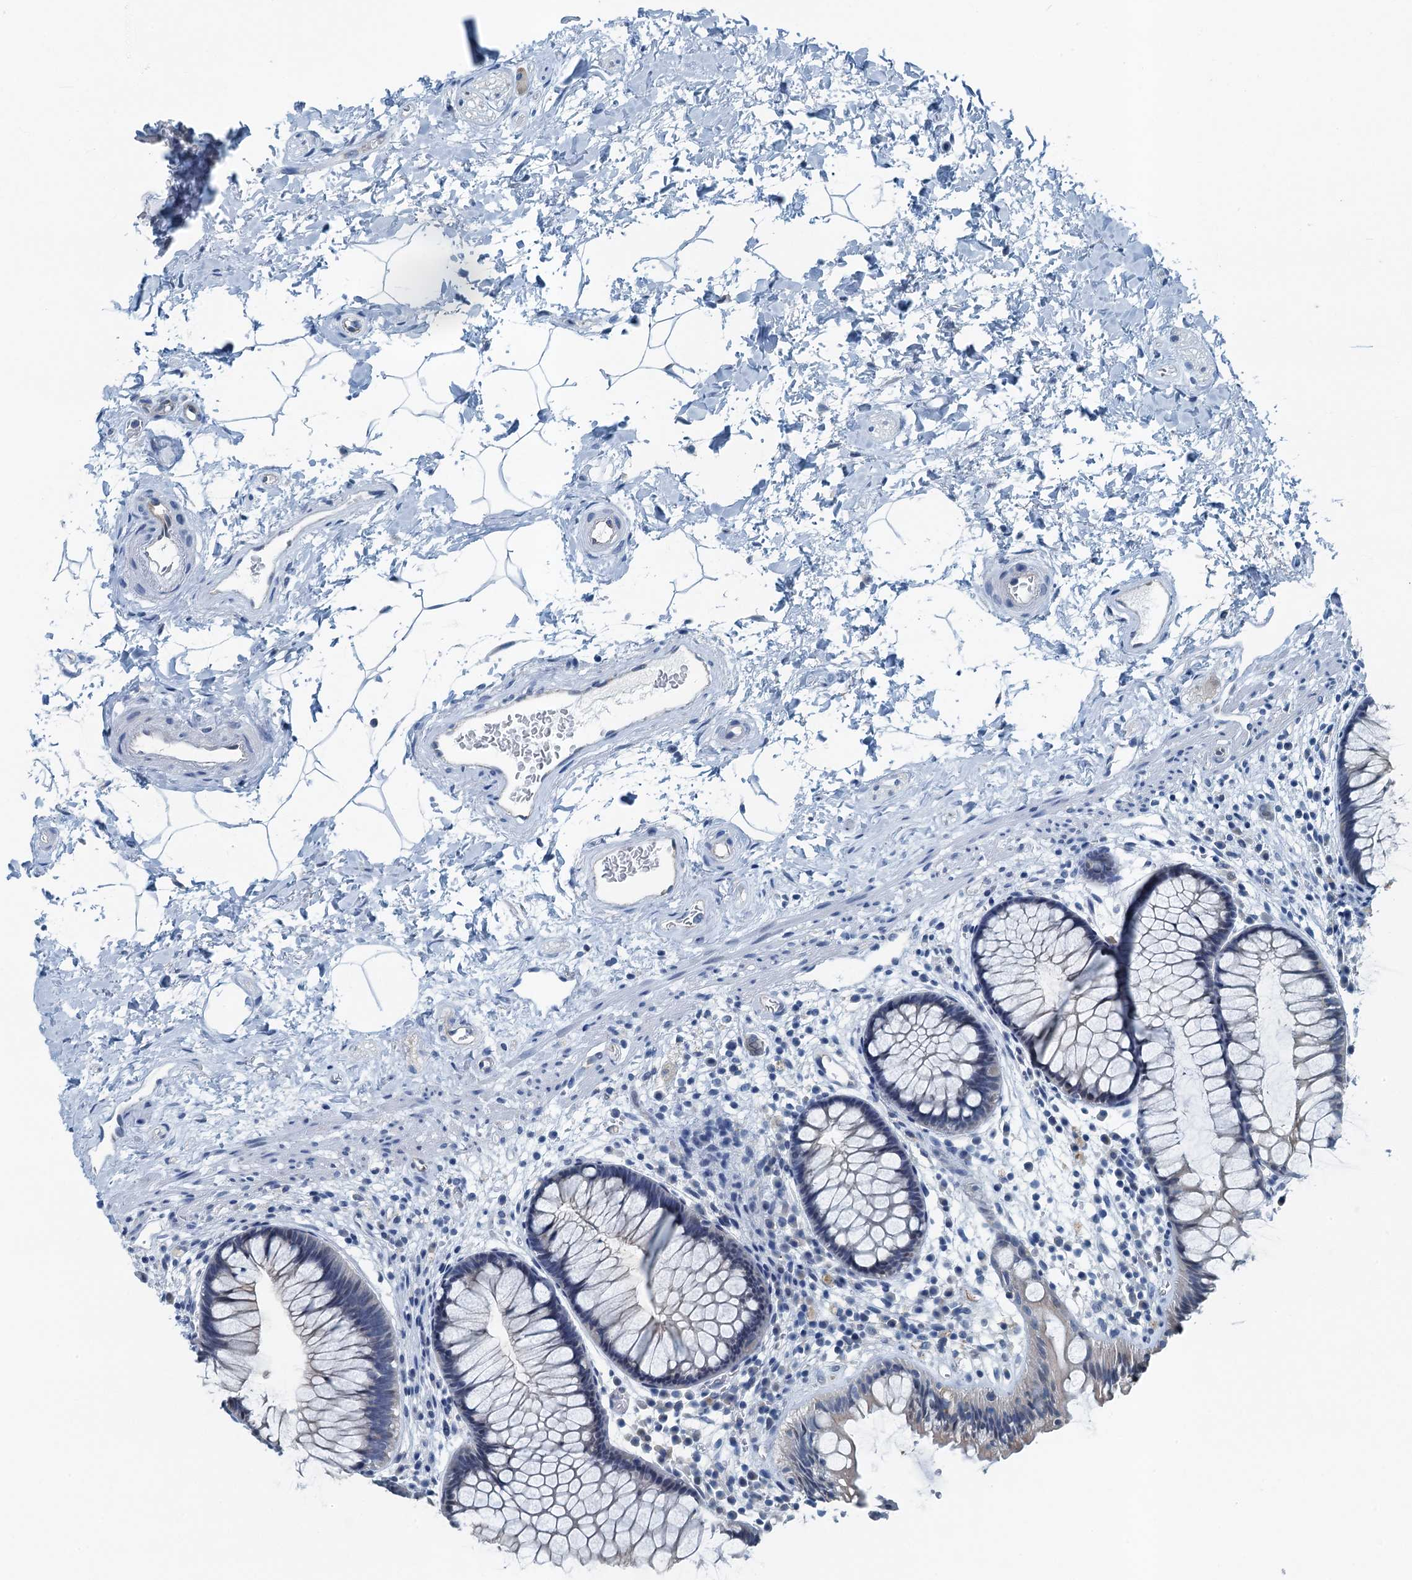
{"staining": {"intensity": "negative", "quantity": "none", "location": "none"}, "tissue": "rectum", "cell_type": "Glandular cells", "image_type": "normal", "snomed": [{"axis": "morphology", "description": "Normal tissue, NOS"}, {"axis": "topography", "description": "Rectum"}], "caption": "High power microscopy image of an immunohistochemistry photomicrograph of unremarkable rectum, revealing no significant positivity in glandular cells.", "gene": "GFOD2", "patient": {"sex": "male", "age": 51}}